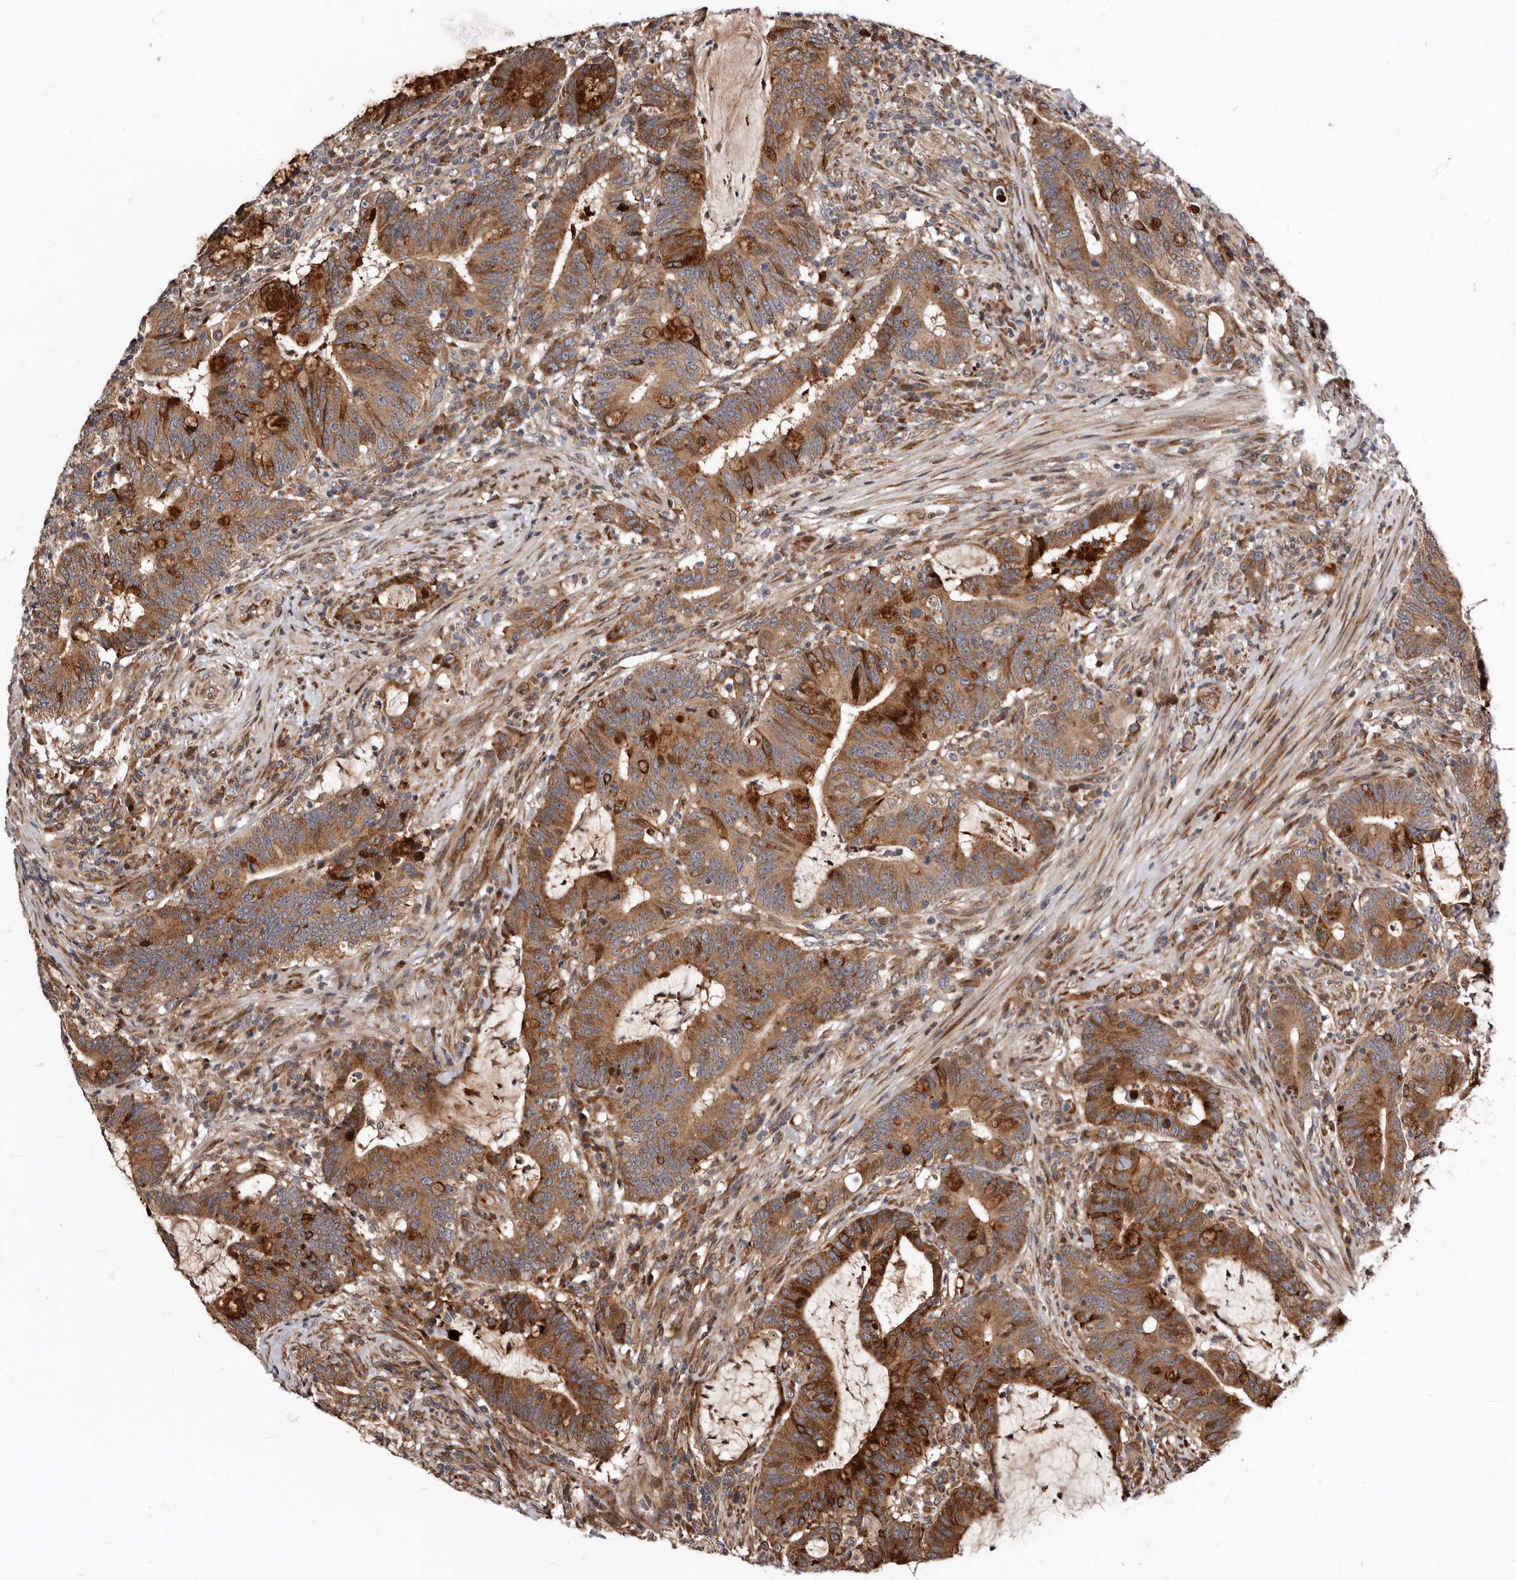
{"staining": {"intensity": "strong", "quantity": ">75%", "location": "cytoplasmic/membranous"}, "tissue": "colorectal cancer", "cell_type": "Tumor cells", "image_type": "cancer", "snomed": [{"axis": "morphology", "description": "Adenocarcinoma, NOS"}, {"axis": "topography", "description": "Colon"}], "caption": "Tumor cells reveal high levels of strong cytoplasmic/membranous staining in about >75% of cells in human adenocarcinoma (colorectal).", "gene": "WEE2", "patient": {"sex": "female", "age": 66}}